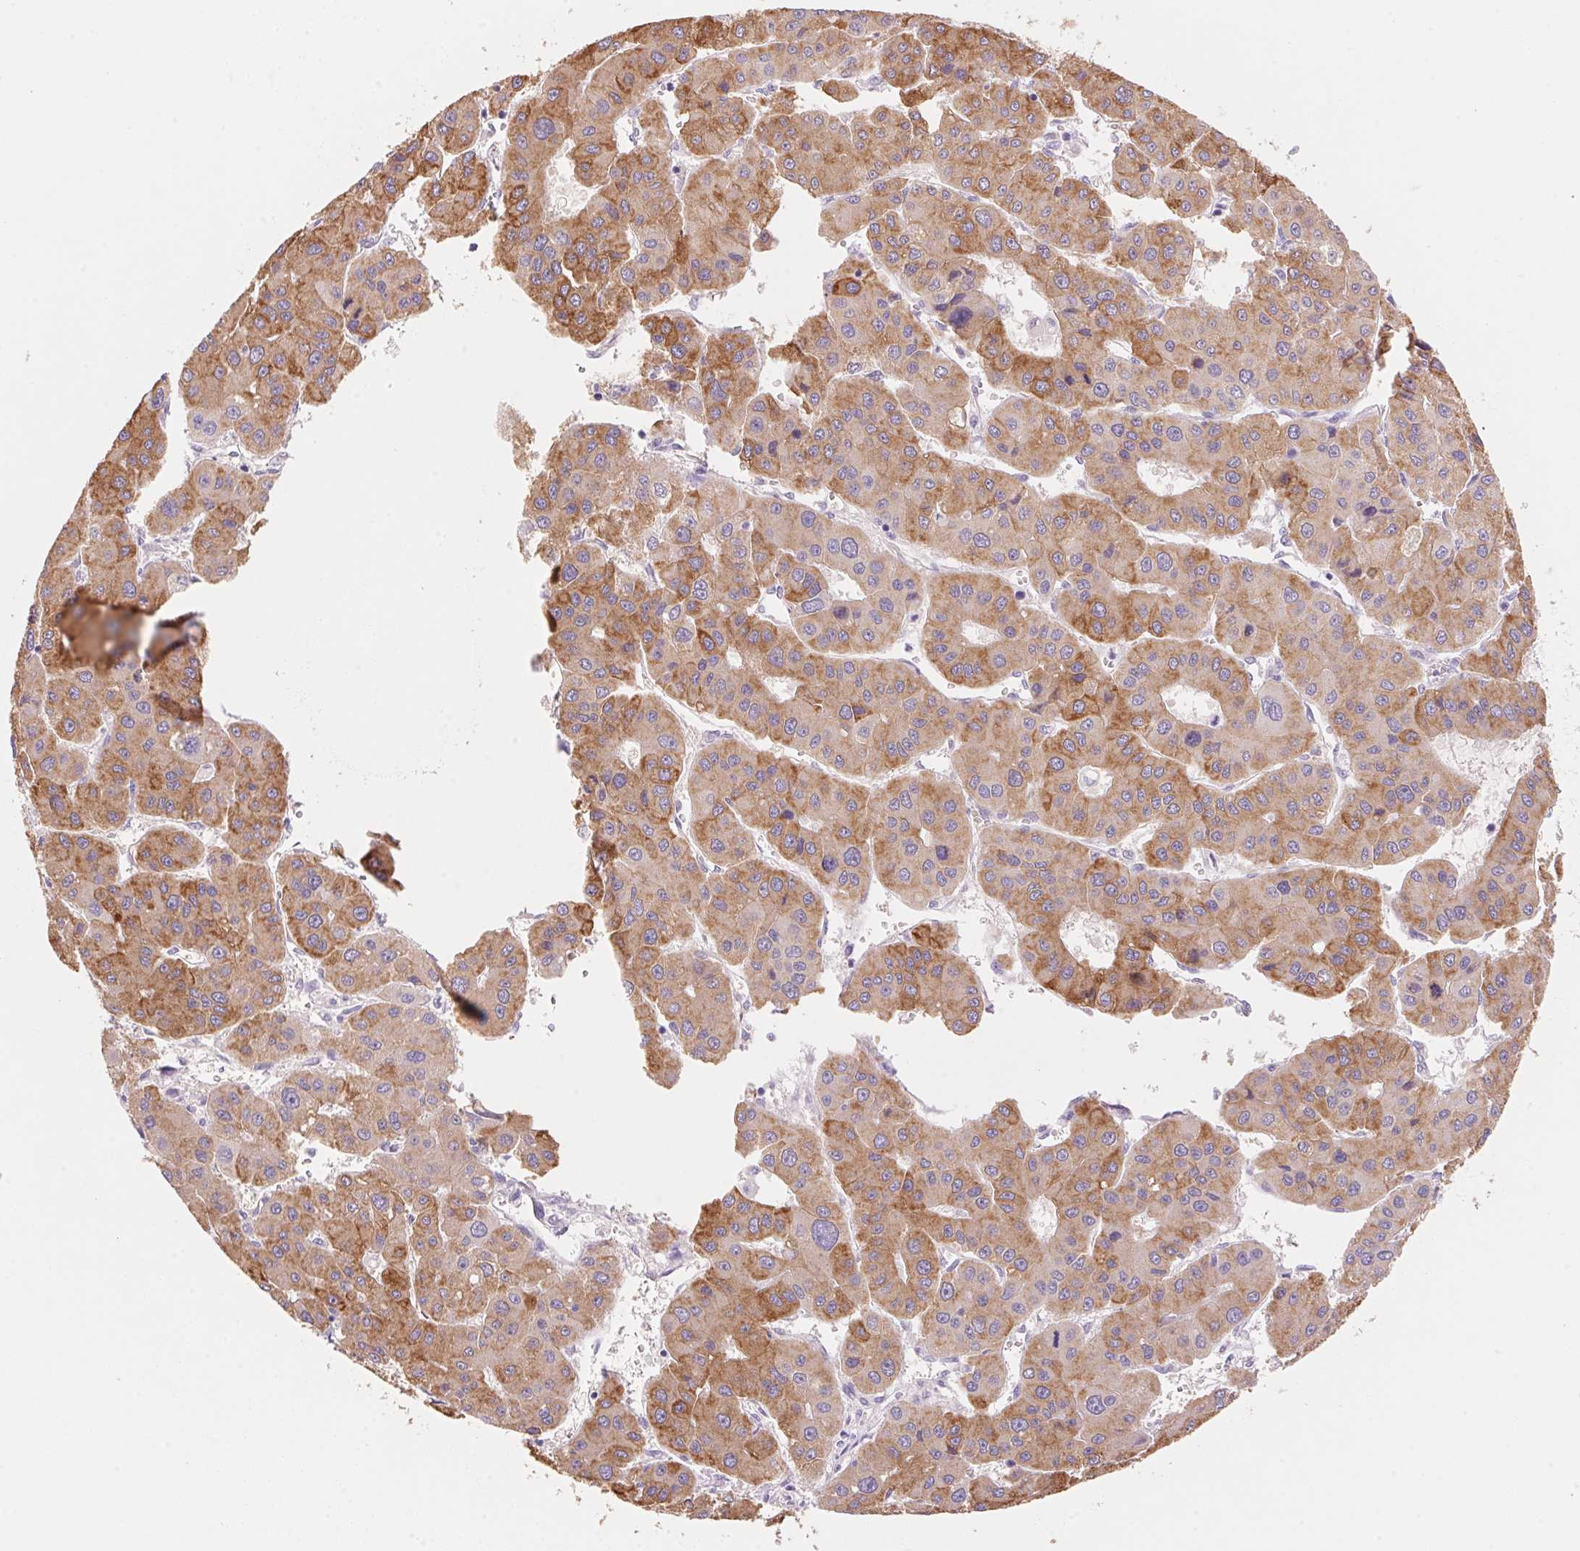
{"staining": {"intensity": "moderate", "quantity": ">75%", "location": "cytoplasmic/membranous"}, "tissue": "liver cancer", "cell_type": "Tumor cells", "image_type": "cancer", "snomed": [{"axis": "morphology", "description": "Carcinoma, Hepatocellular, NOS"}, {"axis": "topography", "description": "Liver"}], "caption": "Immunohistochemistry histopathology image of liver cancer stained for a protein (brown), which demonstrates medium levels of moderate cytoplasmic/membranous positivity in approximately >75% of tumor cells.", "gene": "DHCR24", "patient": {"sex": "male", "age": 73}}